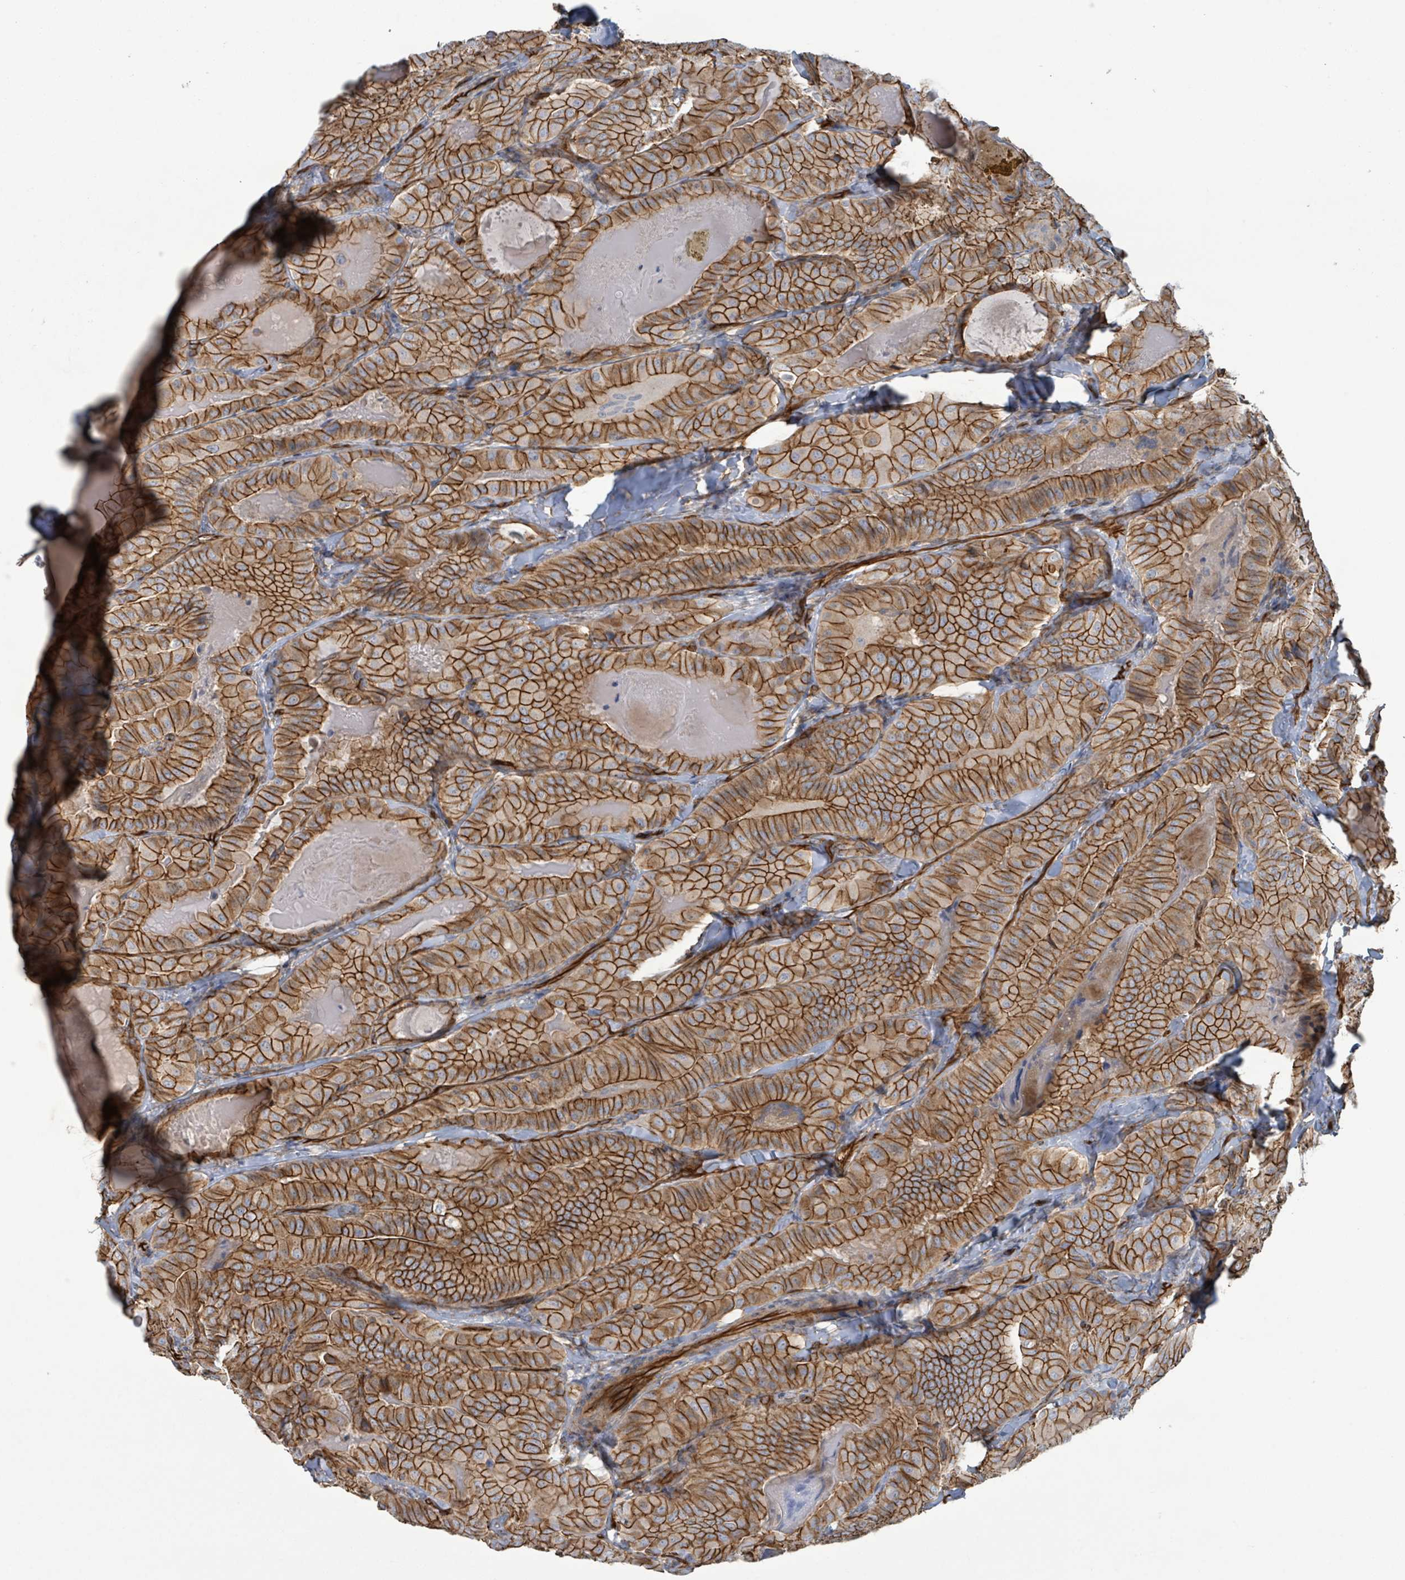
{"staining": {"intensity": "strong", "quantity": ">75%", "location": "cytoplasmic/membranous"}, "tissue": "thyroid cancer", "cell_type": "Tumor cells", "image_type": "cancer", "snomed": [{"axis": "morphology", "description": "Papillary adenocarcinoma, NOS"}, {"axis": "topography", "description": "Thyroid gland"}], "caption": "Protein staining of thyroid cancer tissue shows strong cytoplasmic/membranous positivity in approximately >75% of tumor cells.", "gene": "LDOC1", "patient": {"sex": "female", "age": 68}}